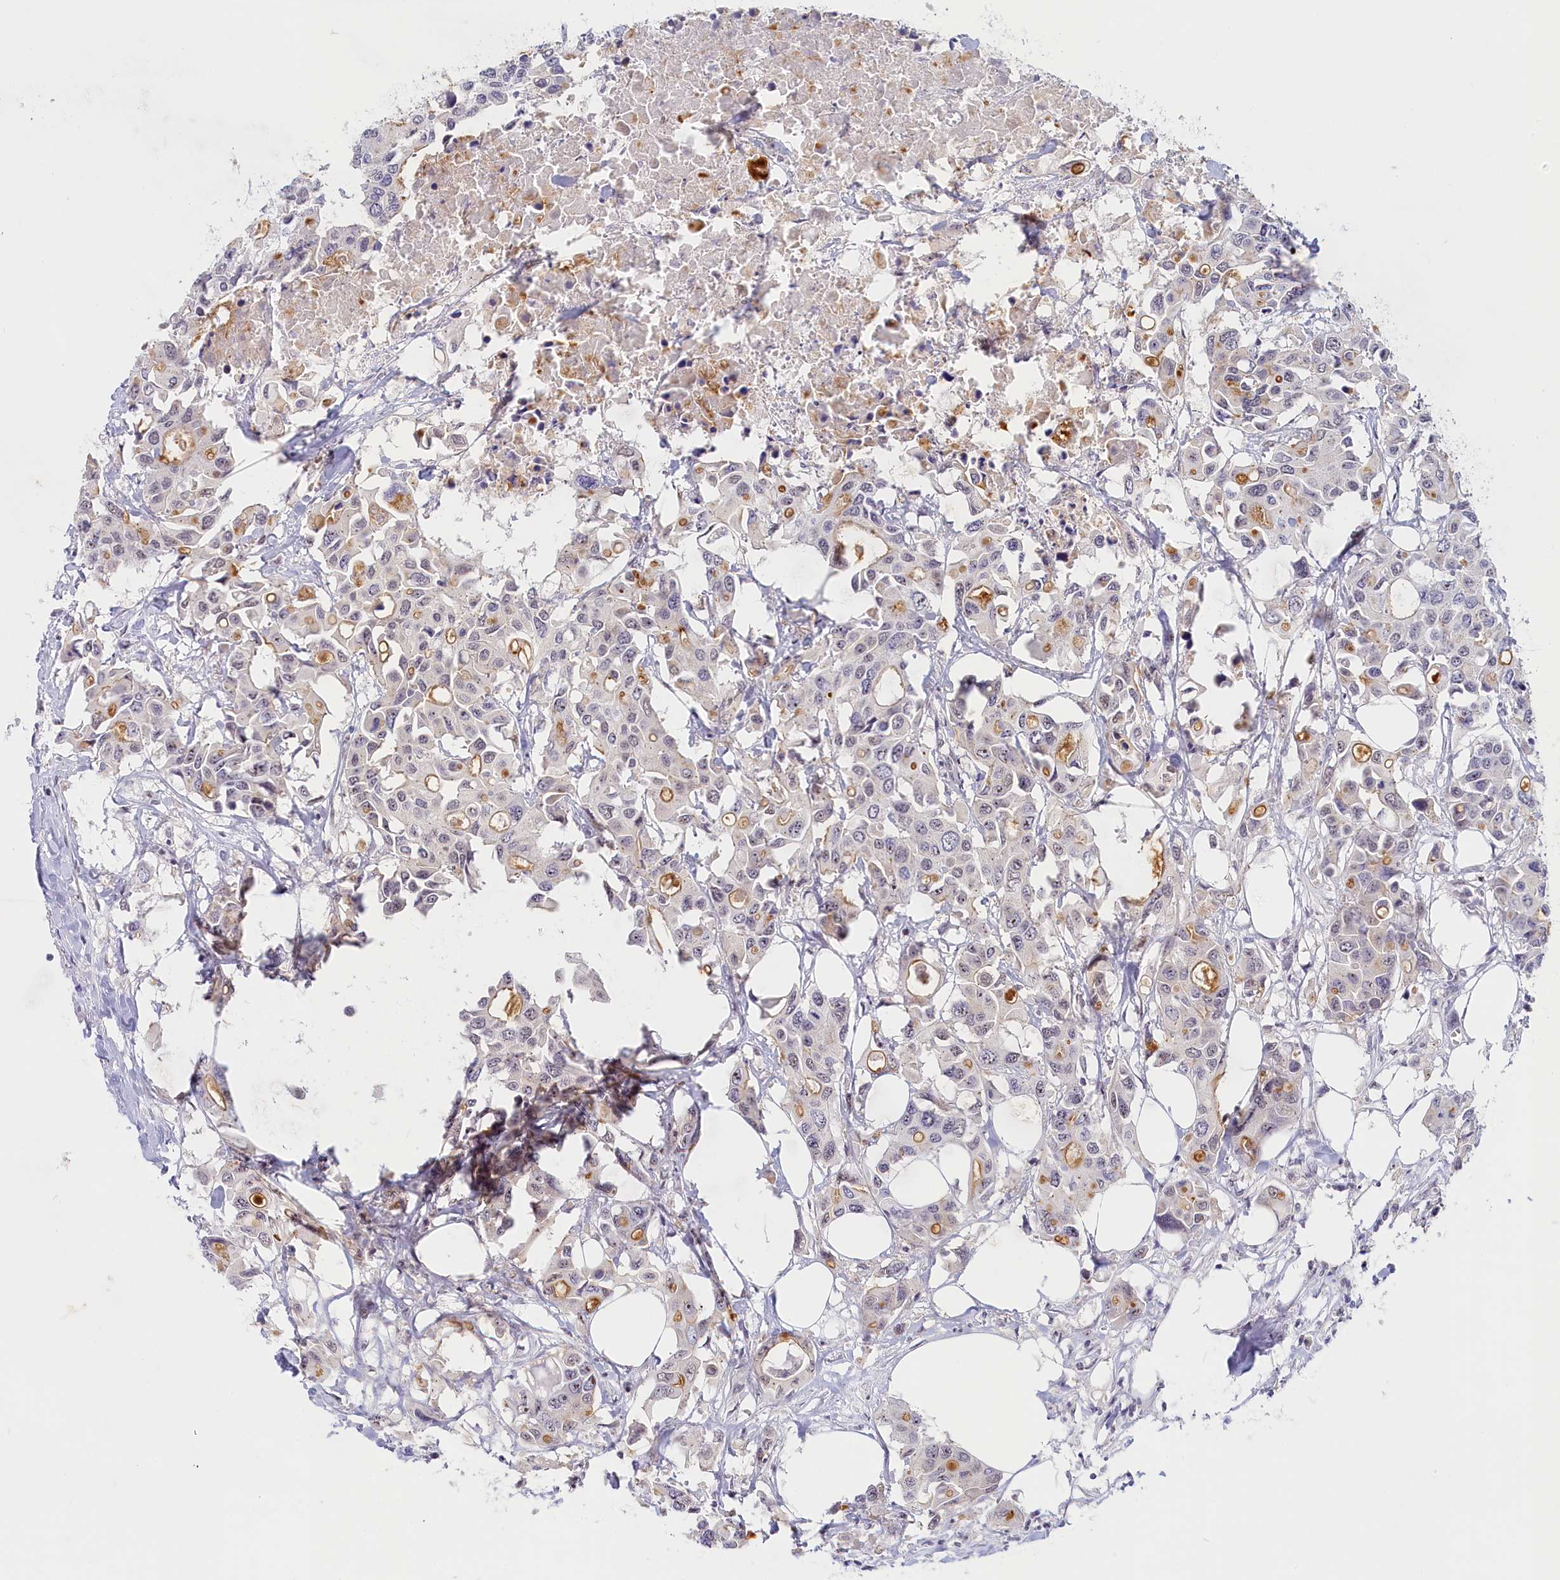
{"staining": {"intensity": "moderate", "quantity": "<25%", "location": "cytoplasmic/membranous"}, "tissue": "colorectal cancer", "cell_type": "Tumor cells", "image_type": "cancer", "snomed": [{"axis": "morphology", "description": "Adenocarcinoma, NOS"}, {"axis": "topography", "description": "Colon"}], "caption": "Moderate cytoplasmic/membranous positivity is identified in about <25% of tumor cells in adenocarcinoma (colorectal).", "gene": "SEC31B", "patient": {"sex": "male", "age": 77}}